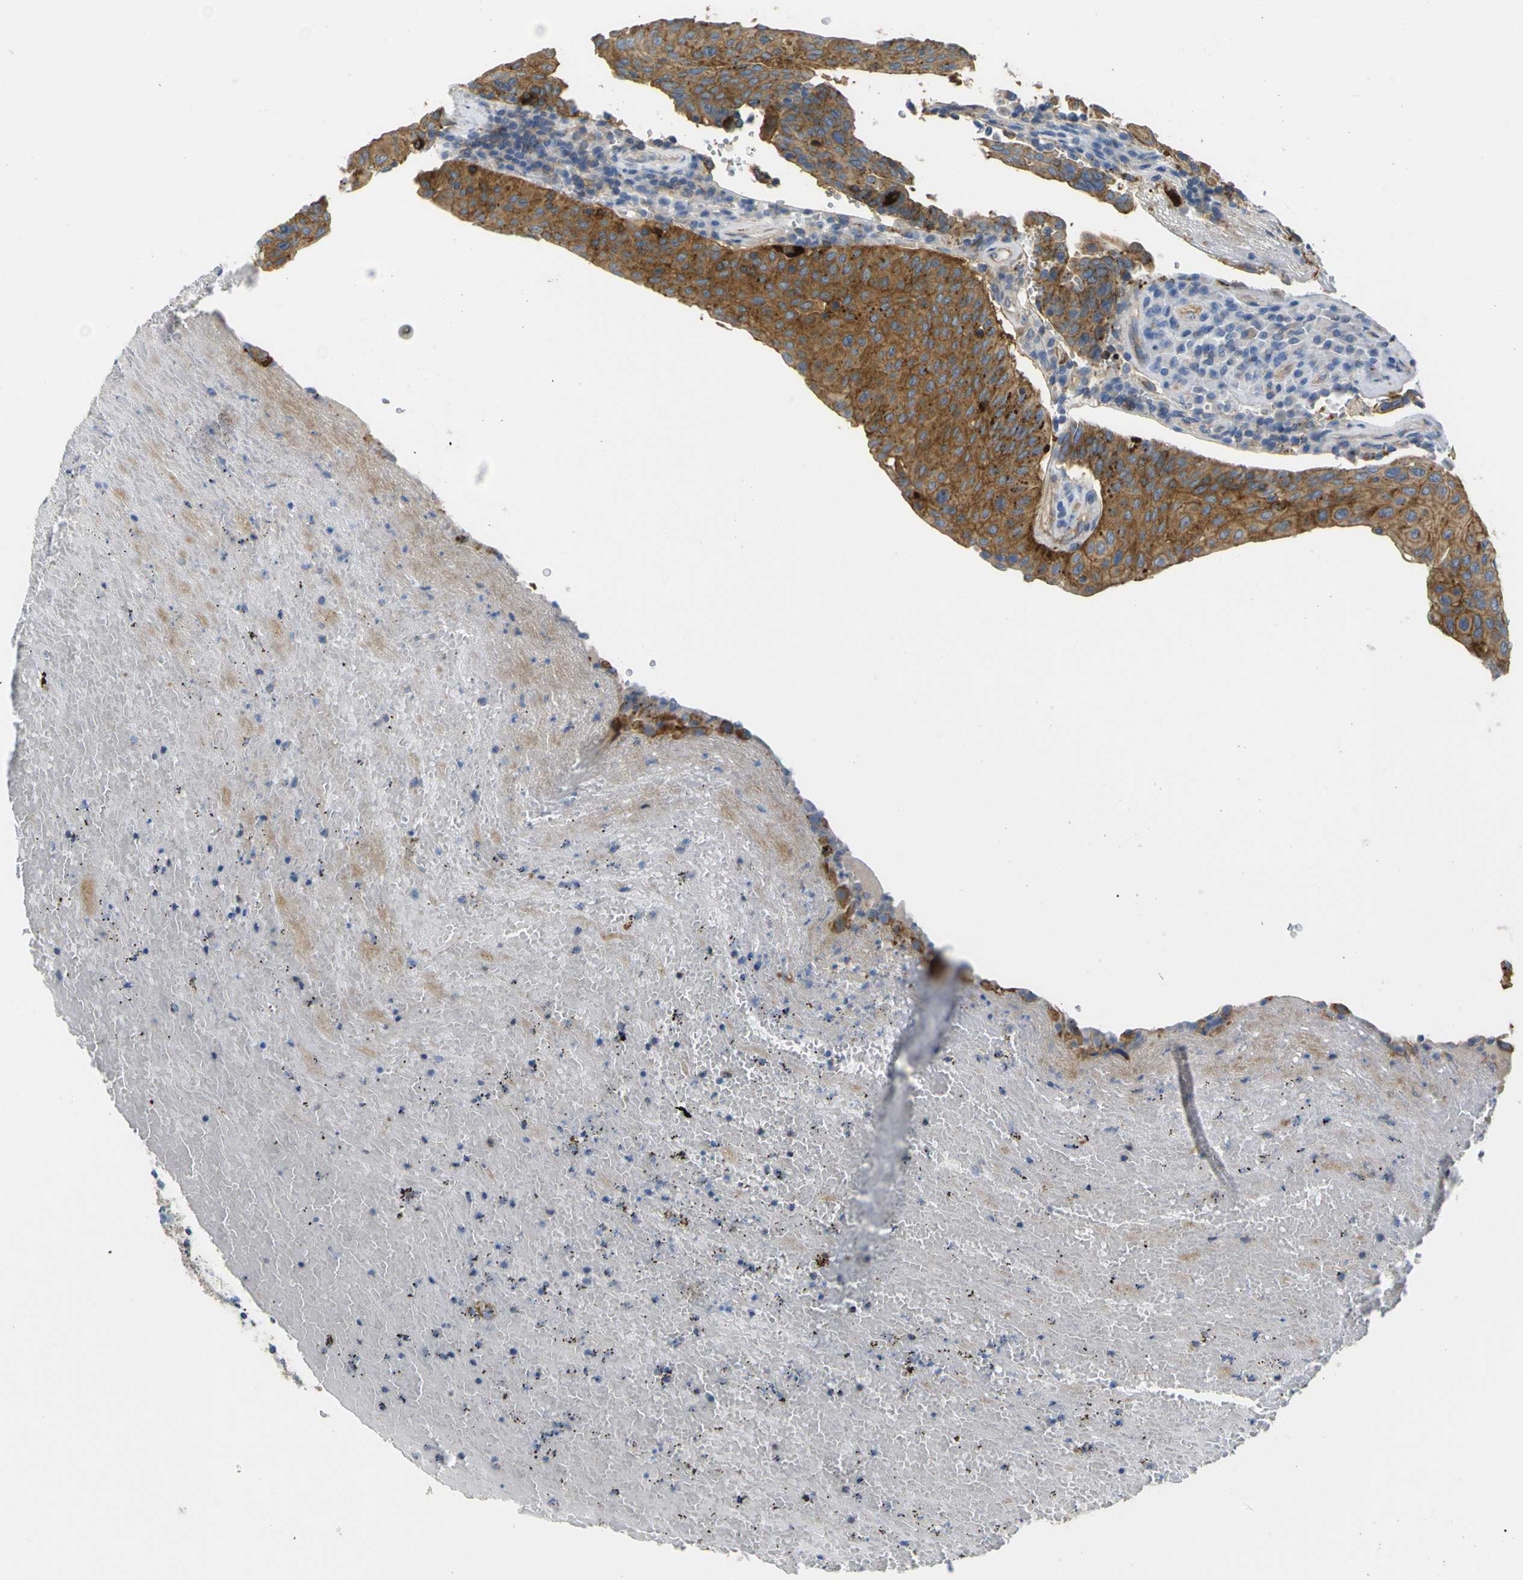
{"staining": {"intensity": "strong", "quantity": ">75%", "location": "cytoplasmic/membranous"}, "tissue": "urothelial cancer", "cell_type": "Tumor cells", "image_type": "cancer", "snomed": [{"axis": "morphology", "description": "Urothelial carcinoma, High grade"}, {"axis": "topography", "description": "Urinary bladder"}], "caption": "The image reveals staining of urothelial carcinoma (high-grade), revealing strong cytoplasmic/membranous protein staining (brown color) within tumor cells. (DAB (3,3'-diaminobenzidine) = brown stain, brightfield microscopy at high magnification).", "gene": "SYPL1", "patient": {"sex": "male", "age": 66}}